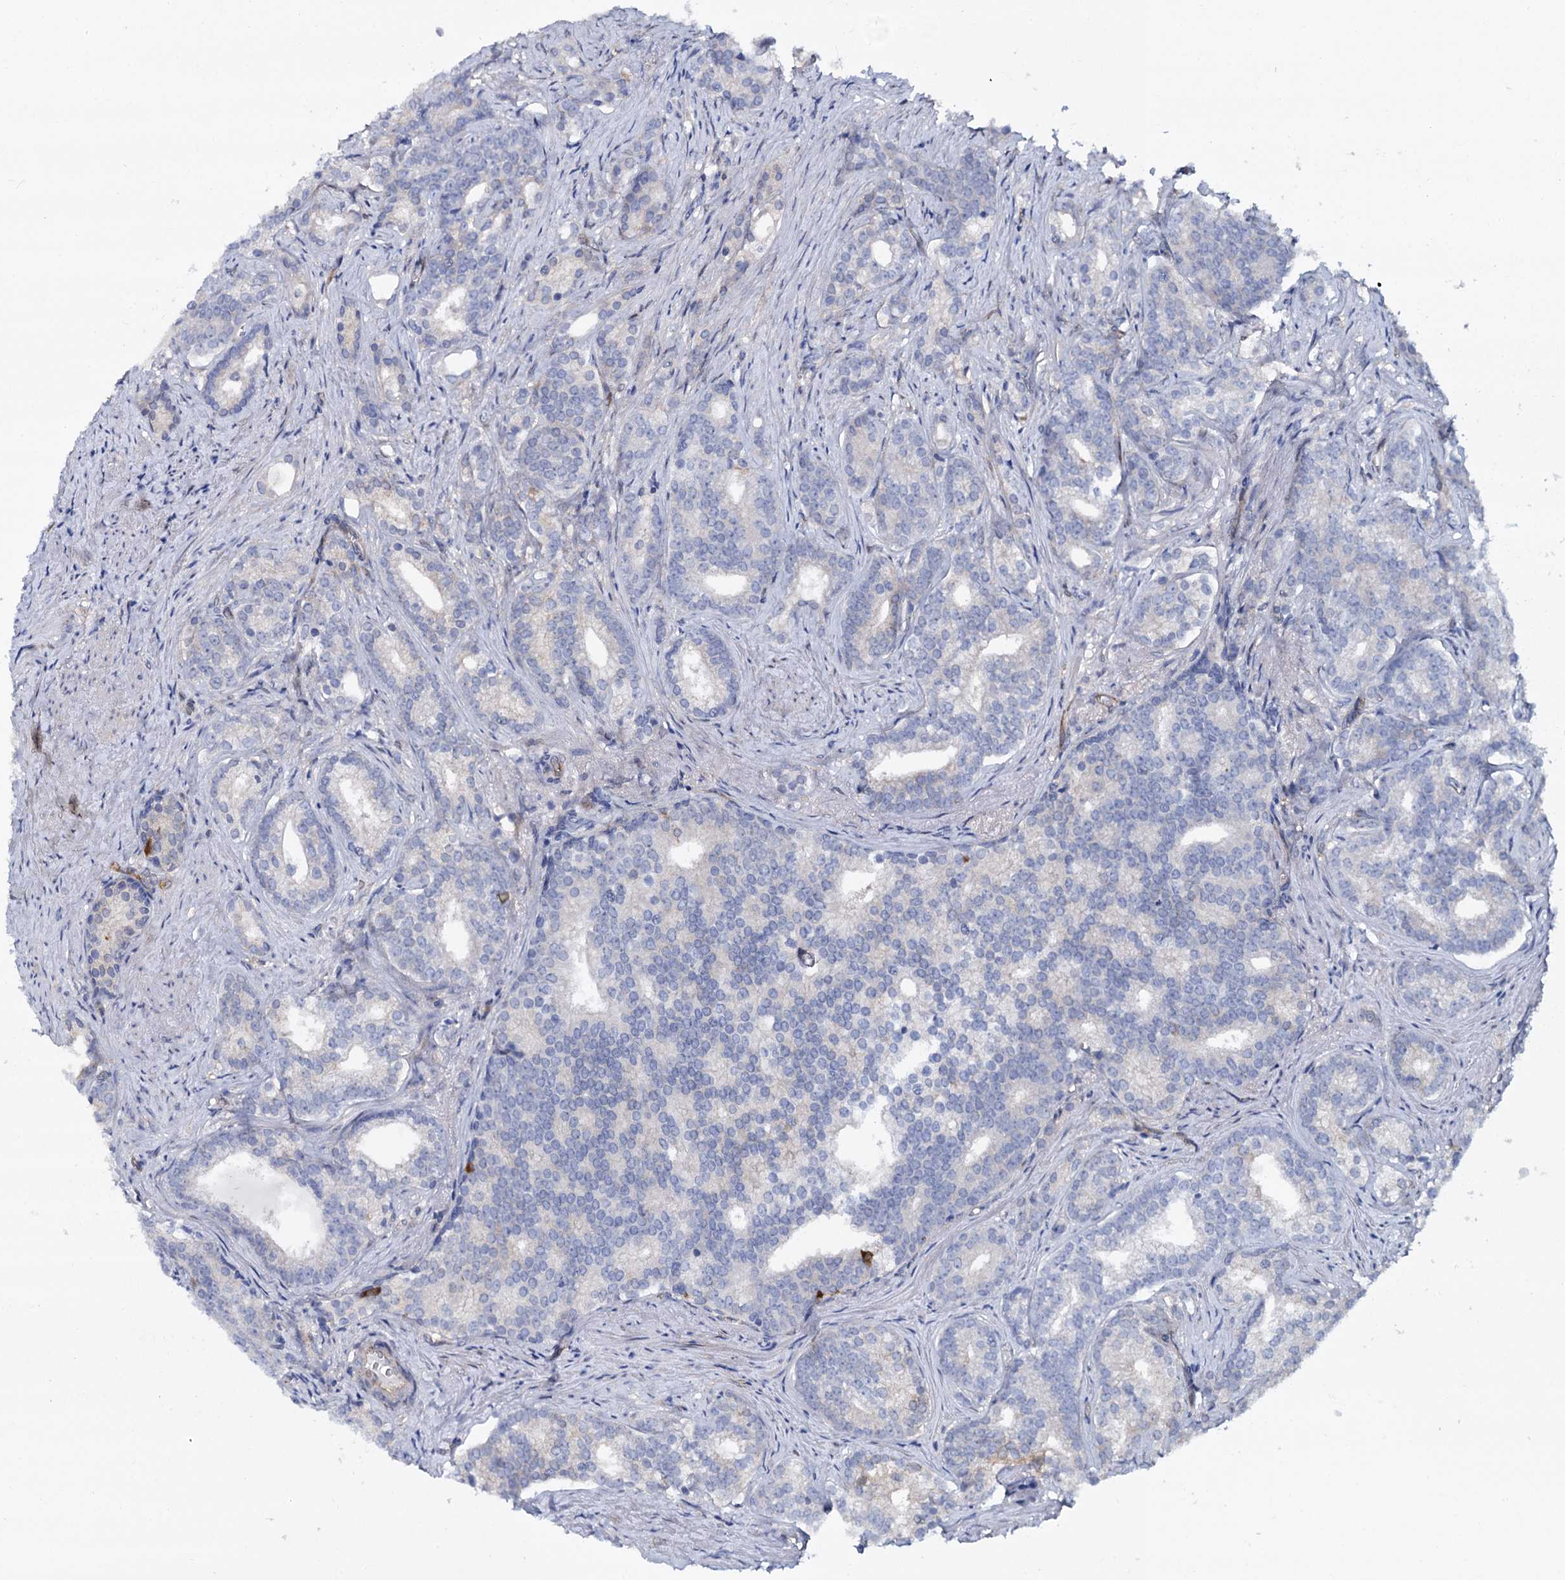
{"staining": {"intensity": "negative", "quantity": "none", "location": "none"}, "tissue": "prostate cancer", "cell_type": "Tumor cells", "image_type": "cancer", "snomed": [{"axis": "morphology", "description": "Adenocarcinoma, Low grade"}, {"axis": "topography", "description": "Prostate"}], "caption": "Immunohistochemical staining of human prostate adenocarcinoma (low-grade) displays no significant staining in tumor cells.", "gene": "STXBP1", "patient": {"sex": "male", "age": 71}}